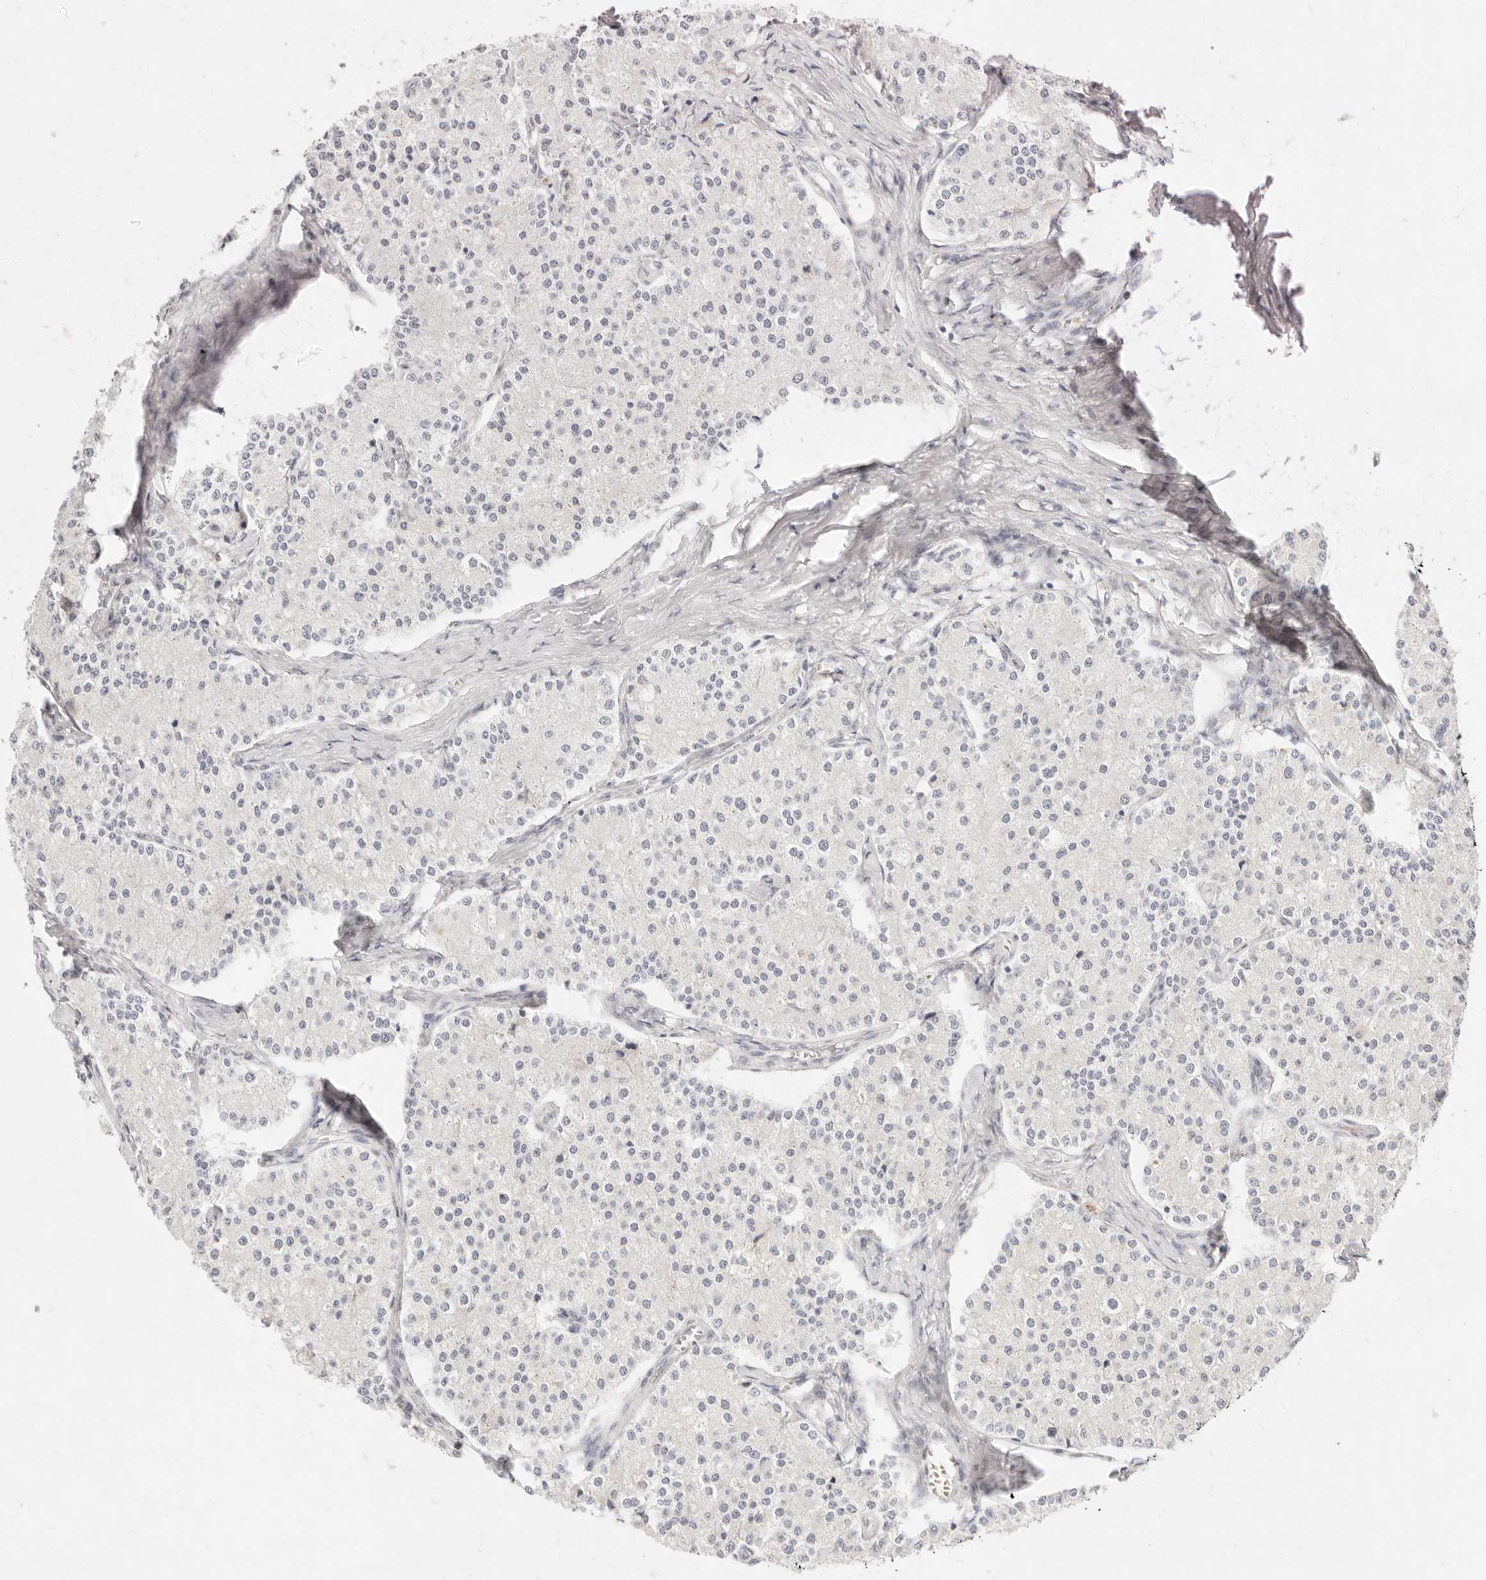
{"staining": {"intensity": "negative", "quantity": "none", "location": "none"}, "tissue": "carcinoid", "cell_type": "Tumor cells", "image_type": "cancer", "snomed": [{"axis": "morphology", "description": "Carcinoid, malignant, NOS"}, {"axis": "topography", "description": "Colon"}], "caption": "Immunohistochemistry (IHC) micrograph of carcinoid stained for a protein (brown), which demonstrates no expression in tumor cells.", "gene": "ASCL3", "patient": {"sex": "female", "age": 52}}